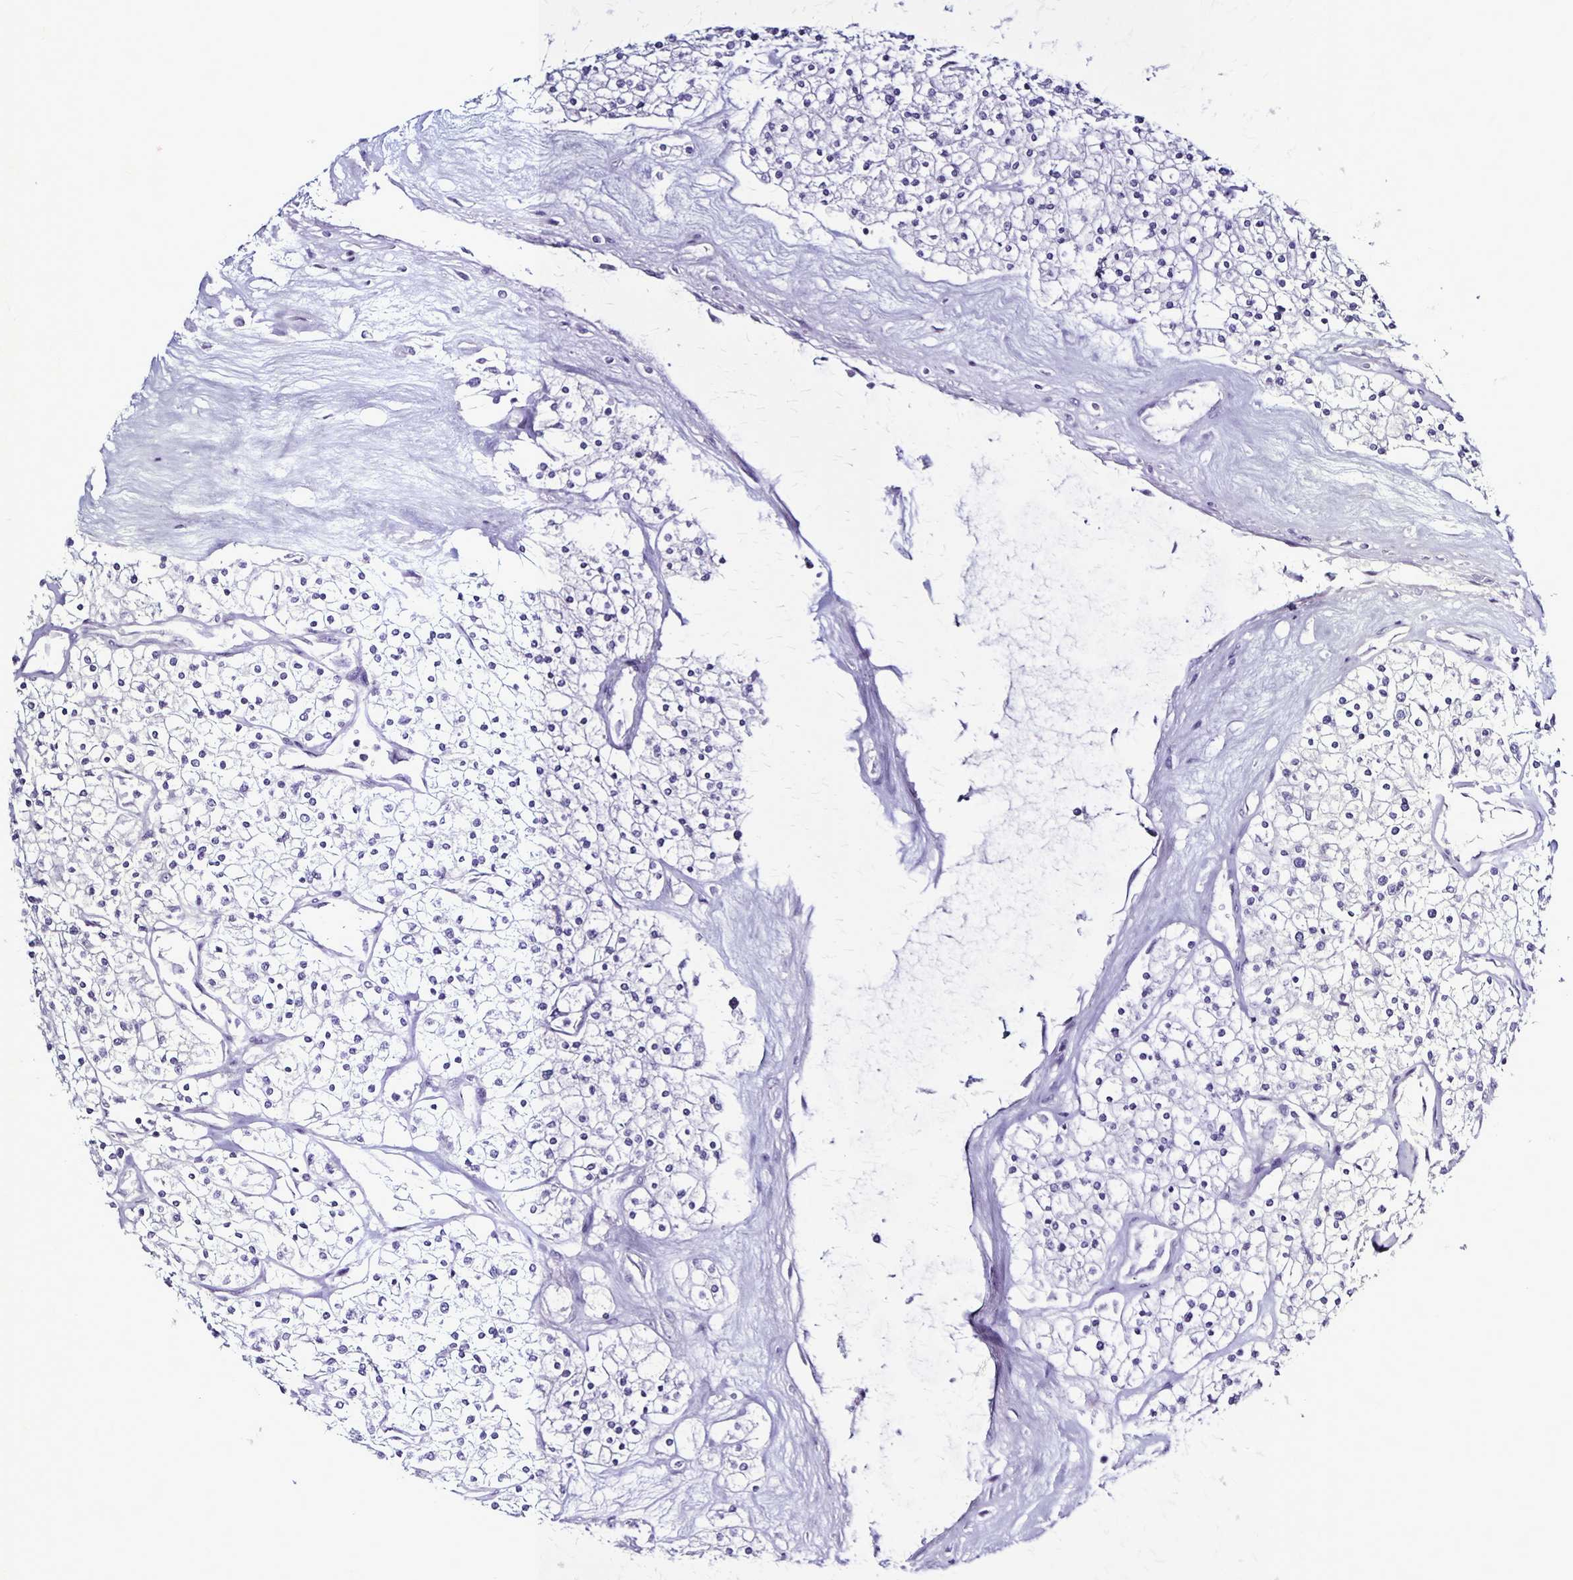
{"staining": {"intensity": "negative", "quantity": "none", "location": "none"}, "tissue": "renal cancer", "cell_type": "Tumor cells", "image_type": "cancer", "snomed": [{"axis": "morphology", "description": "Adenocarcinoma, NOS"}, {"axis": "topography", "description": "Kidney"}], "caption": "This is a photomicrograph of immunohistochemistry staining of adenocarcinoma (renal), which shows no positivity in tumor cells.", "gene": "PLXNA4", "patient": {"sex": "male", "age": 80}}